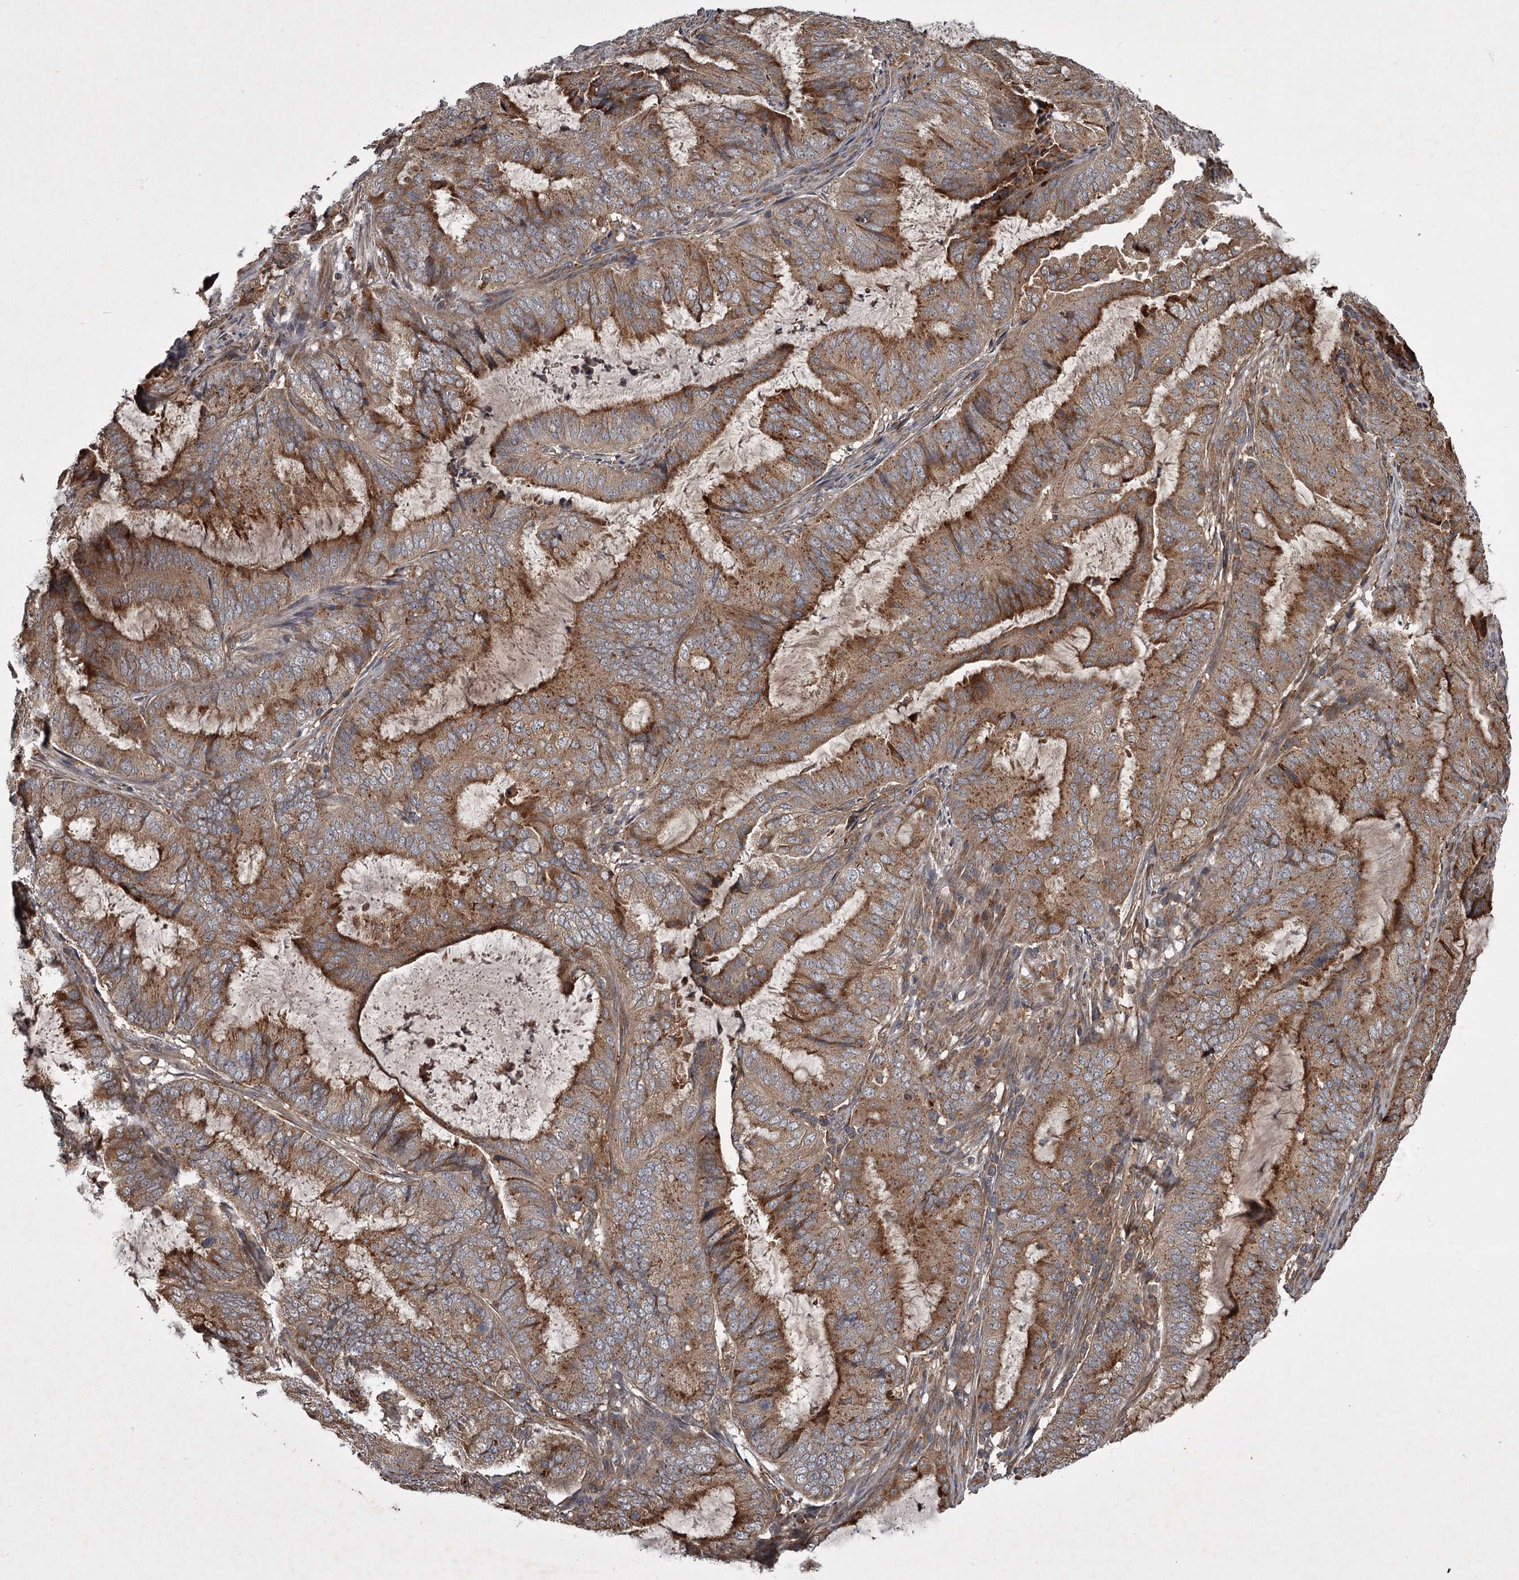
{"staining": {"intensity": "moderate", "quantity": ">75%", "location": "cytoplasmic/membranous"}, "tissue": "endometrial cancer", "cell_type": "Tumor cells", "image_type": "cancer", "snomed": [{"axis": "morphology", "description": "Adenocarcinoma, NOS"}, {"axis": "topography", "description": "Endometrium"}], "caption": "This image shows immunohistochemistry (IHC) staining of human adenocarcinoma (endometrial), with medium moderate cytoplasmic/membranous staining in approximately >75% of tumor cells.", "gene": "UNC93B1", "patient": {"sex": "female", "age": 51}}